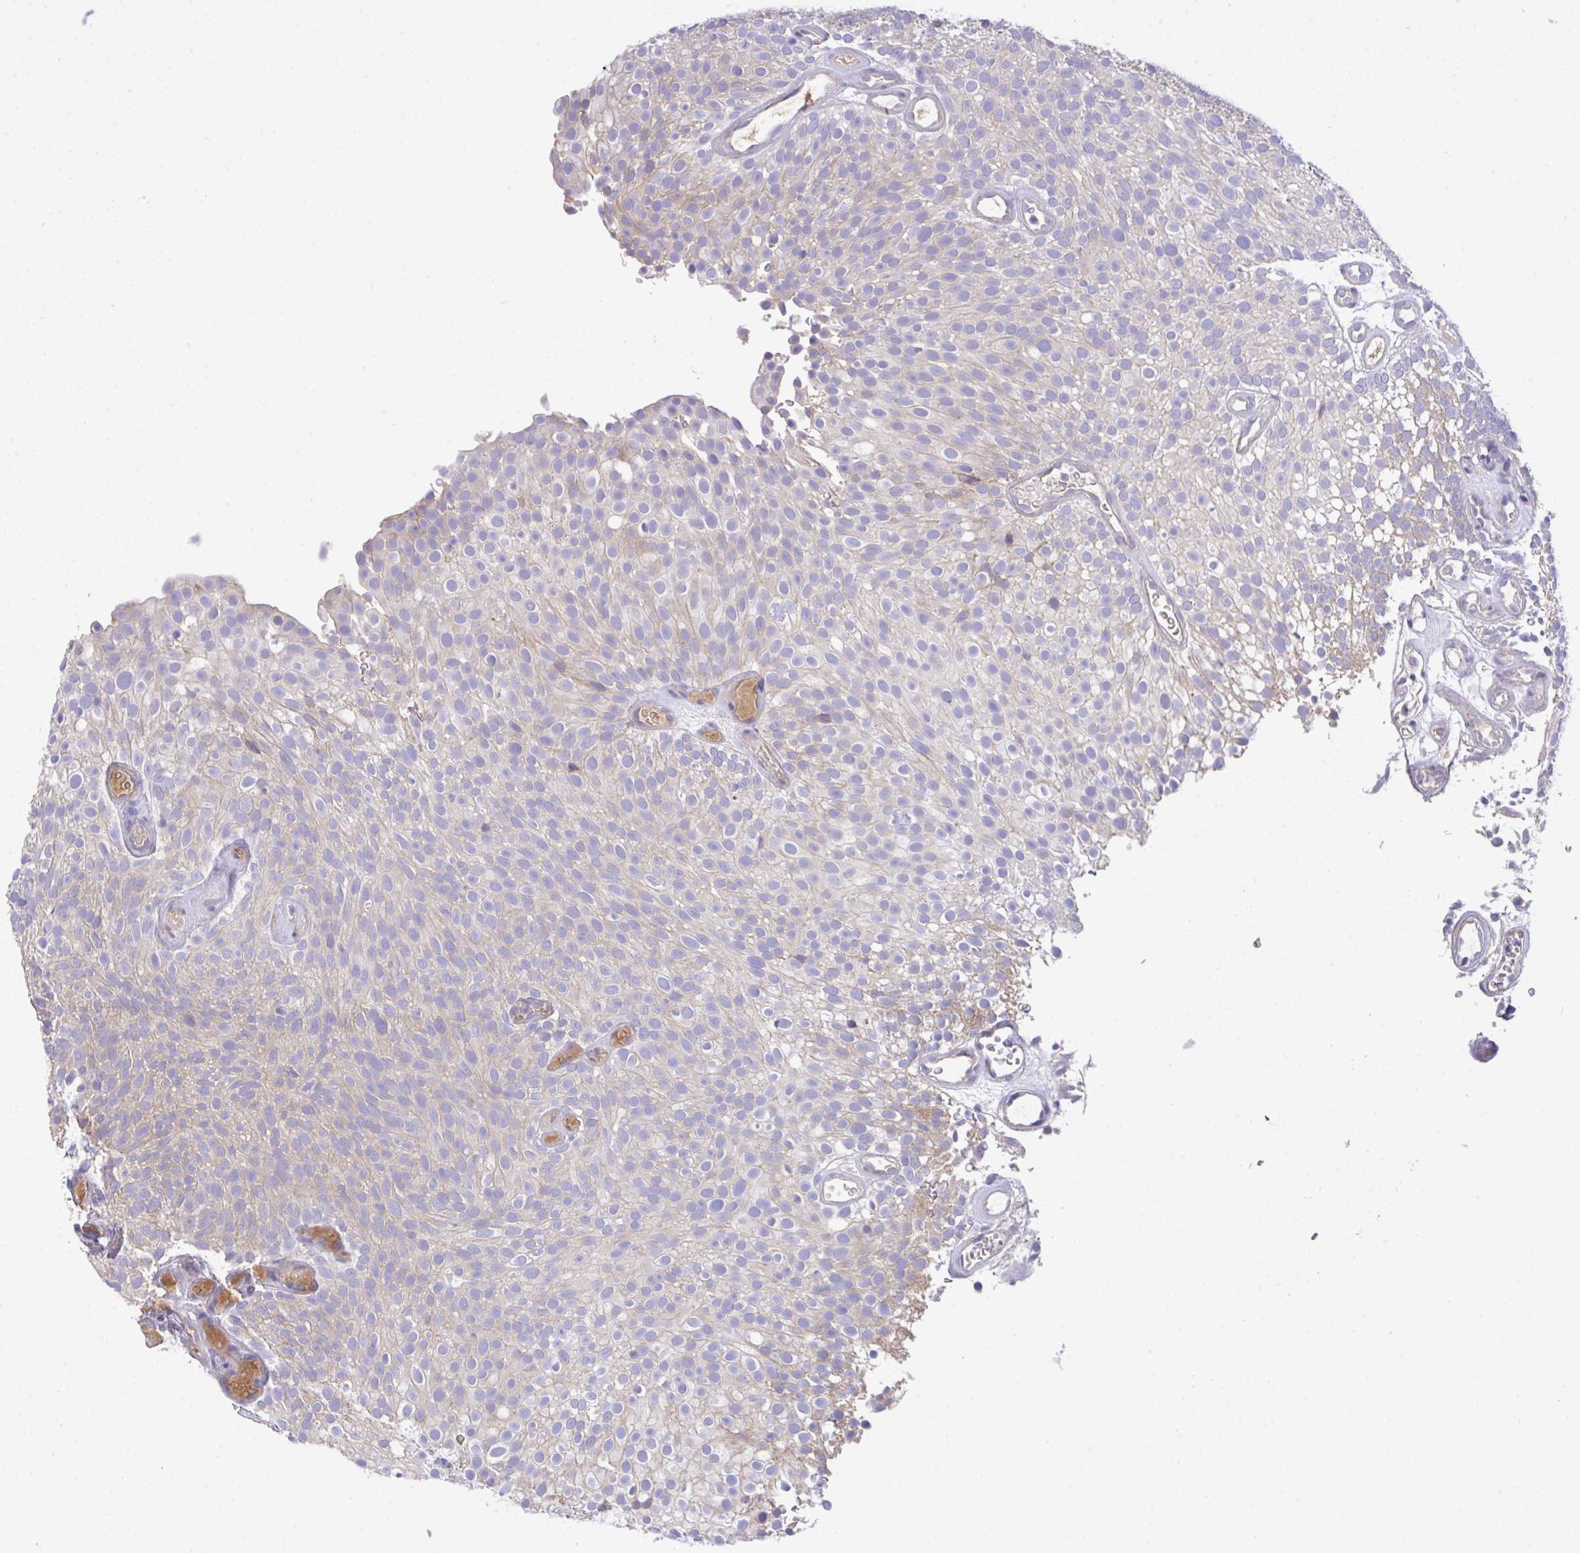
{"staining": {"intensity": "weak", "quantity": "<25%", "location": "cytoplasmic/membranous"}, "tissue": "urothelial cancer", "cell_type": "Tumor cells", "image_type": "cancer", "snomed": [{"axis": "morphology", "description": "Urothelial carcinoma, Low grade"}, {"axis": "topography", "description": "Urinary bladder"}], "caption": "IHC photomicrograph of urothelial cancer stained for a protein (brown), which exhibits no positivity in tumor cells.", "gene": "ZNF581", "patient": {"sex": "male", "age": 78}}